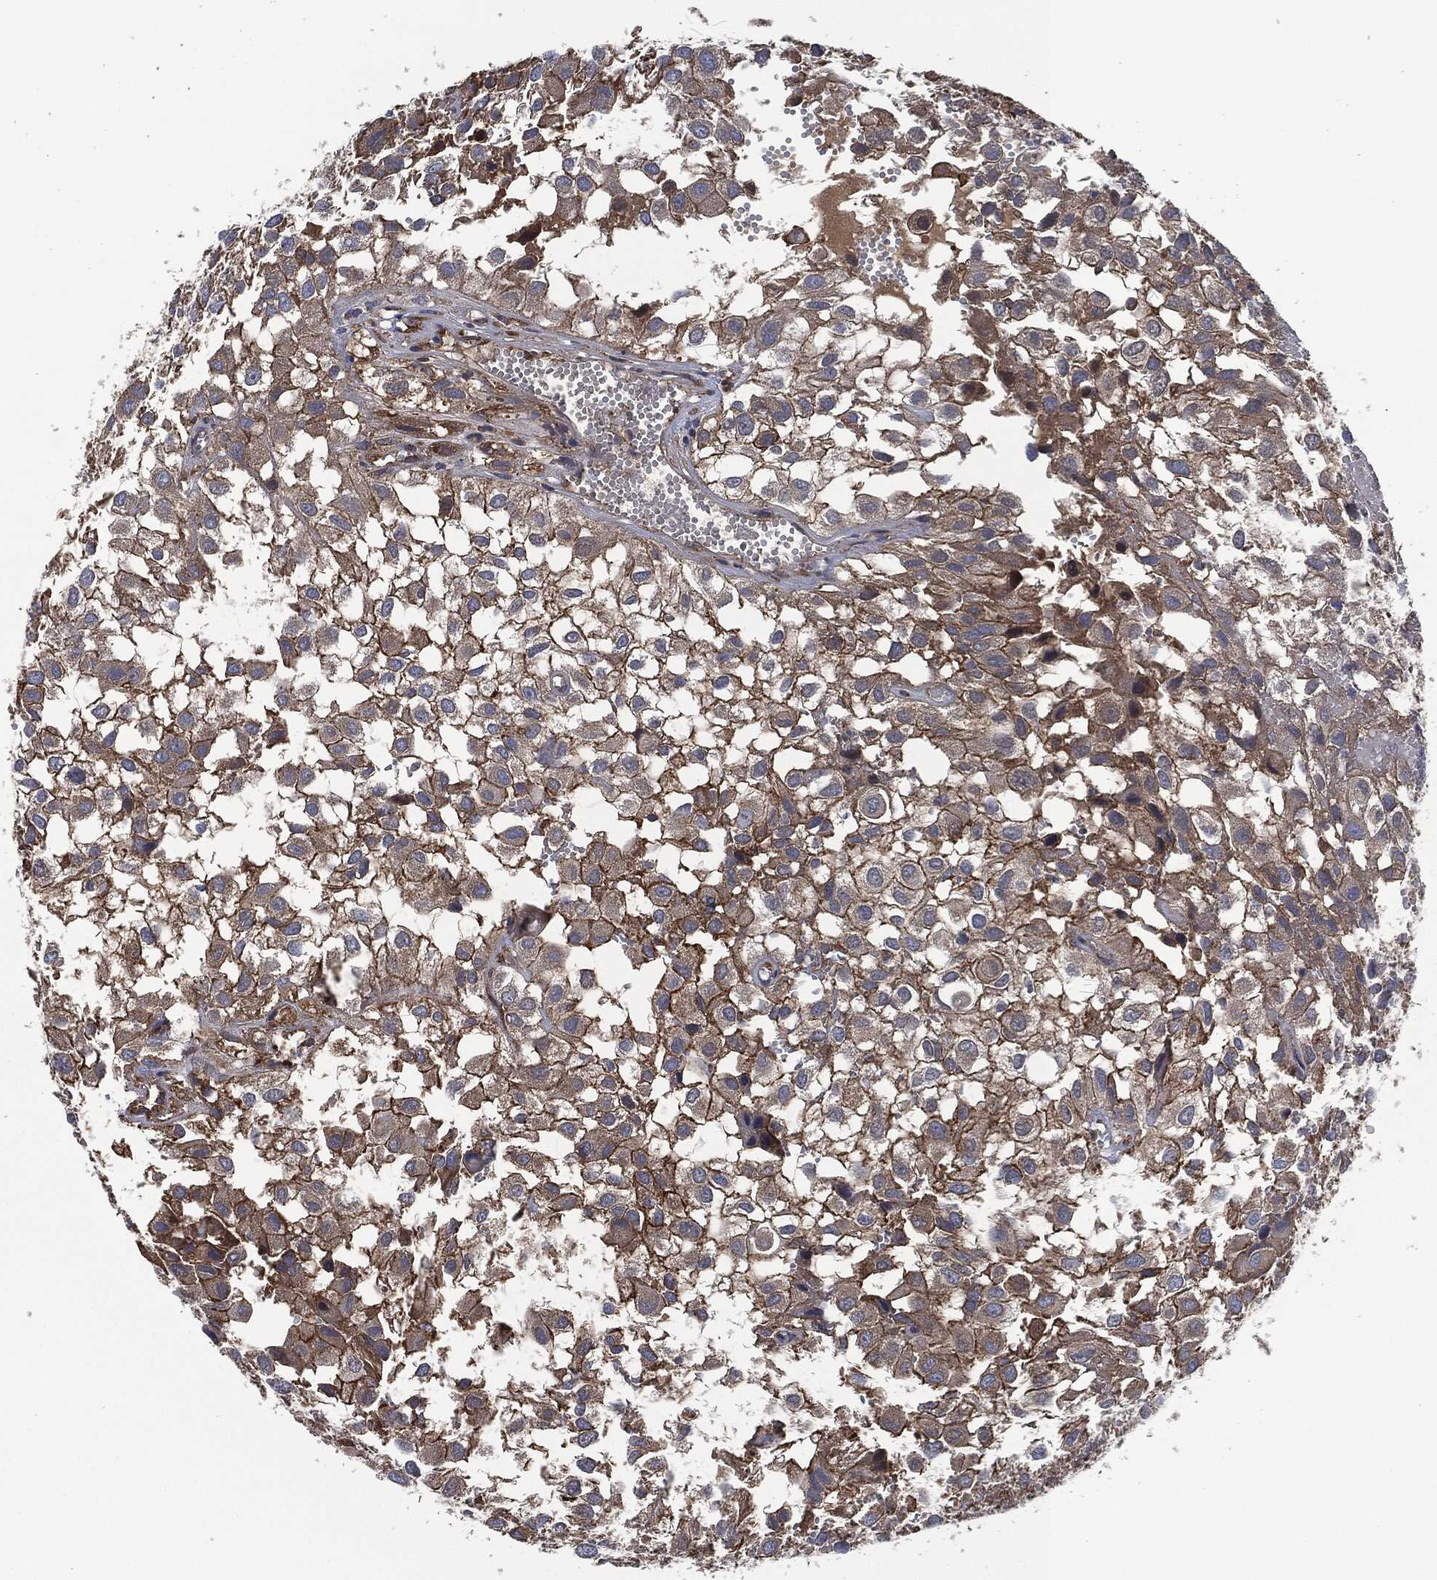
{"staining": {"intensity": "strong", "quantity": "25%-75%", "location": "cytoplasmic/membranous"}, "tissue": "urothelial cancer", "cell_type": "Tumor cells", "image_type": "cancer", "snomed": [{"axis": "morphology", "description": "Urothelial carcinoma, High grade"}, {"axis": "topography", "description": "Urinary bladder"}], "caption": "Brown immunohistochemical staining in human high-grade urothelial carcinoma reveals strong cytoplasmic/membranous staining in about 25%-75% of tumor cells.", "gene": "LGALS9", "patient": {"sex": "male", "age": 56}}